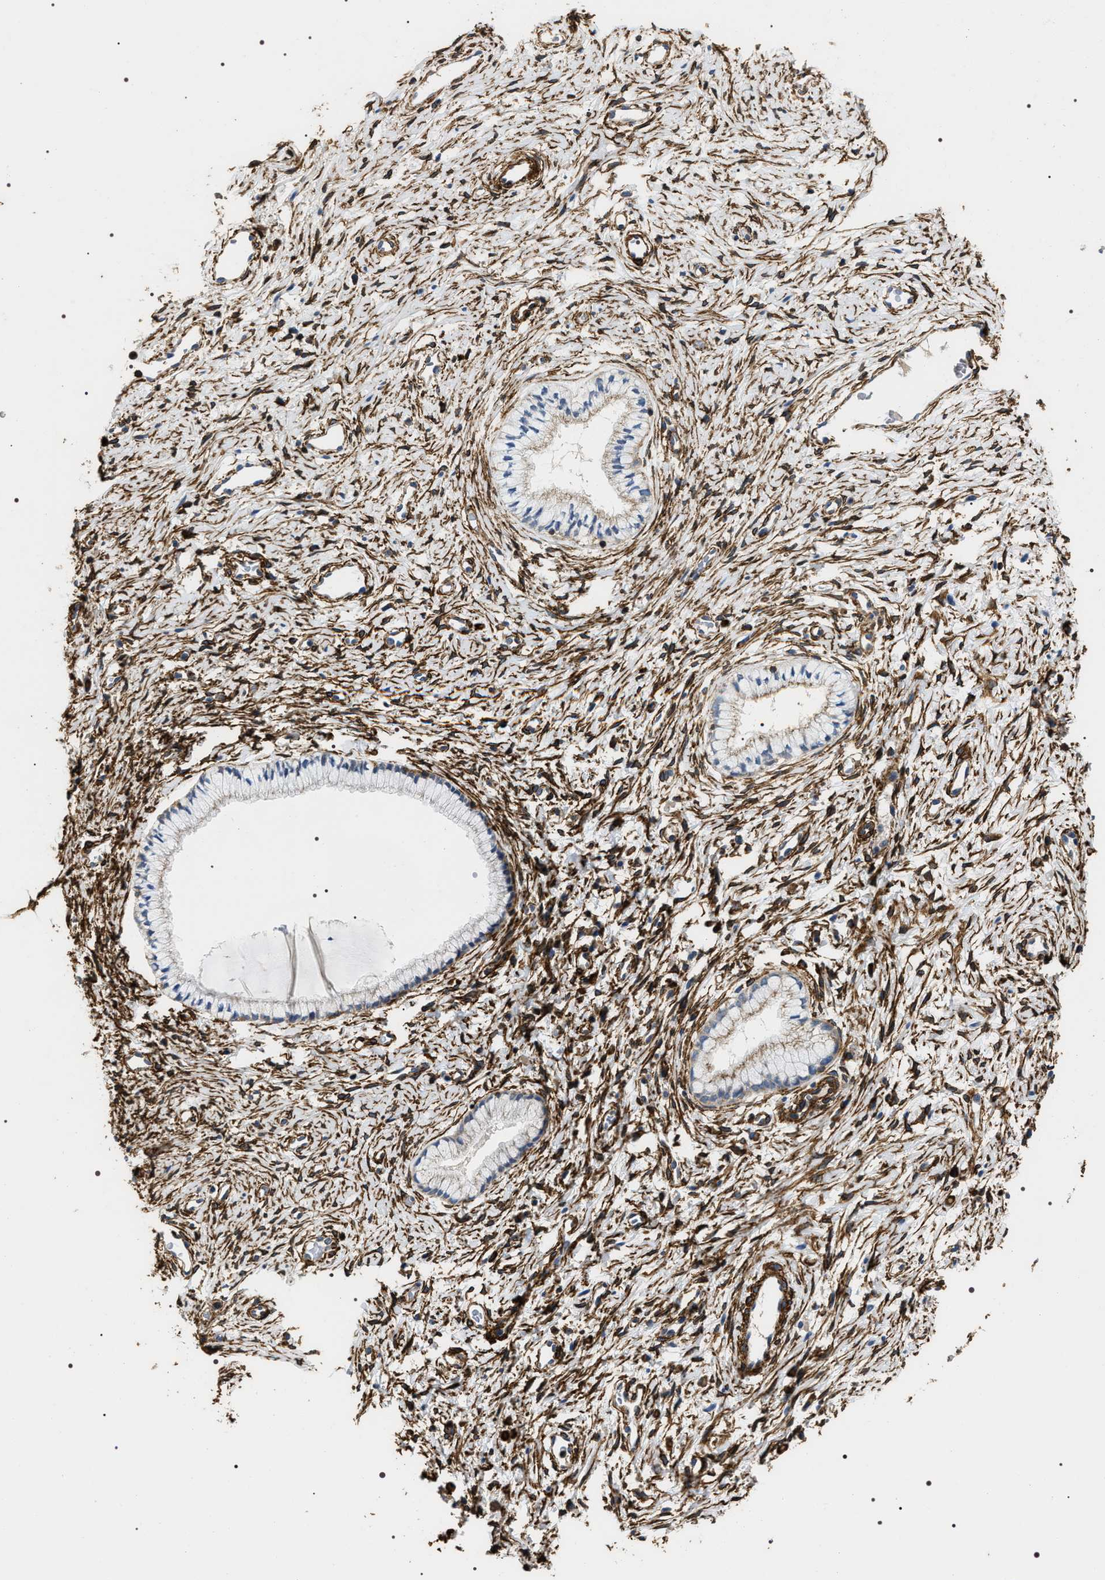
{"staining": {"intensity": "negative", "quantity": "none", "location": "none"}, "tissue": "cervix", "cell_type": "Glandular cells", "image_type": "normal", "snomed": [{"axis": "morphology", "description": "Normal tissue, NOS"}, {"axis": "topography", "description": "Cervix"}], "caption": "IHC of unremarkable human cervix demonstrates no staining in glandular cells.", "gene": "ZC3HAV1L", "patient": {"sex": "female", "age": 77}}